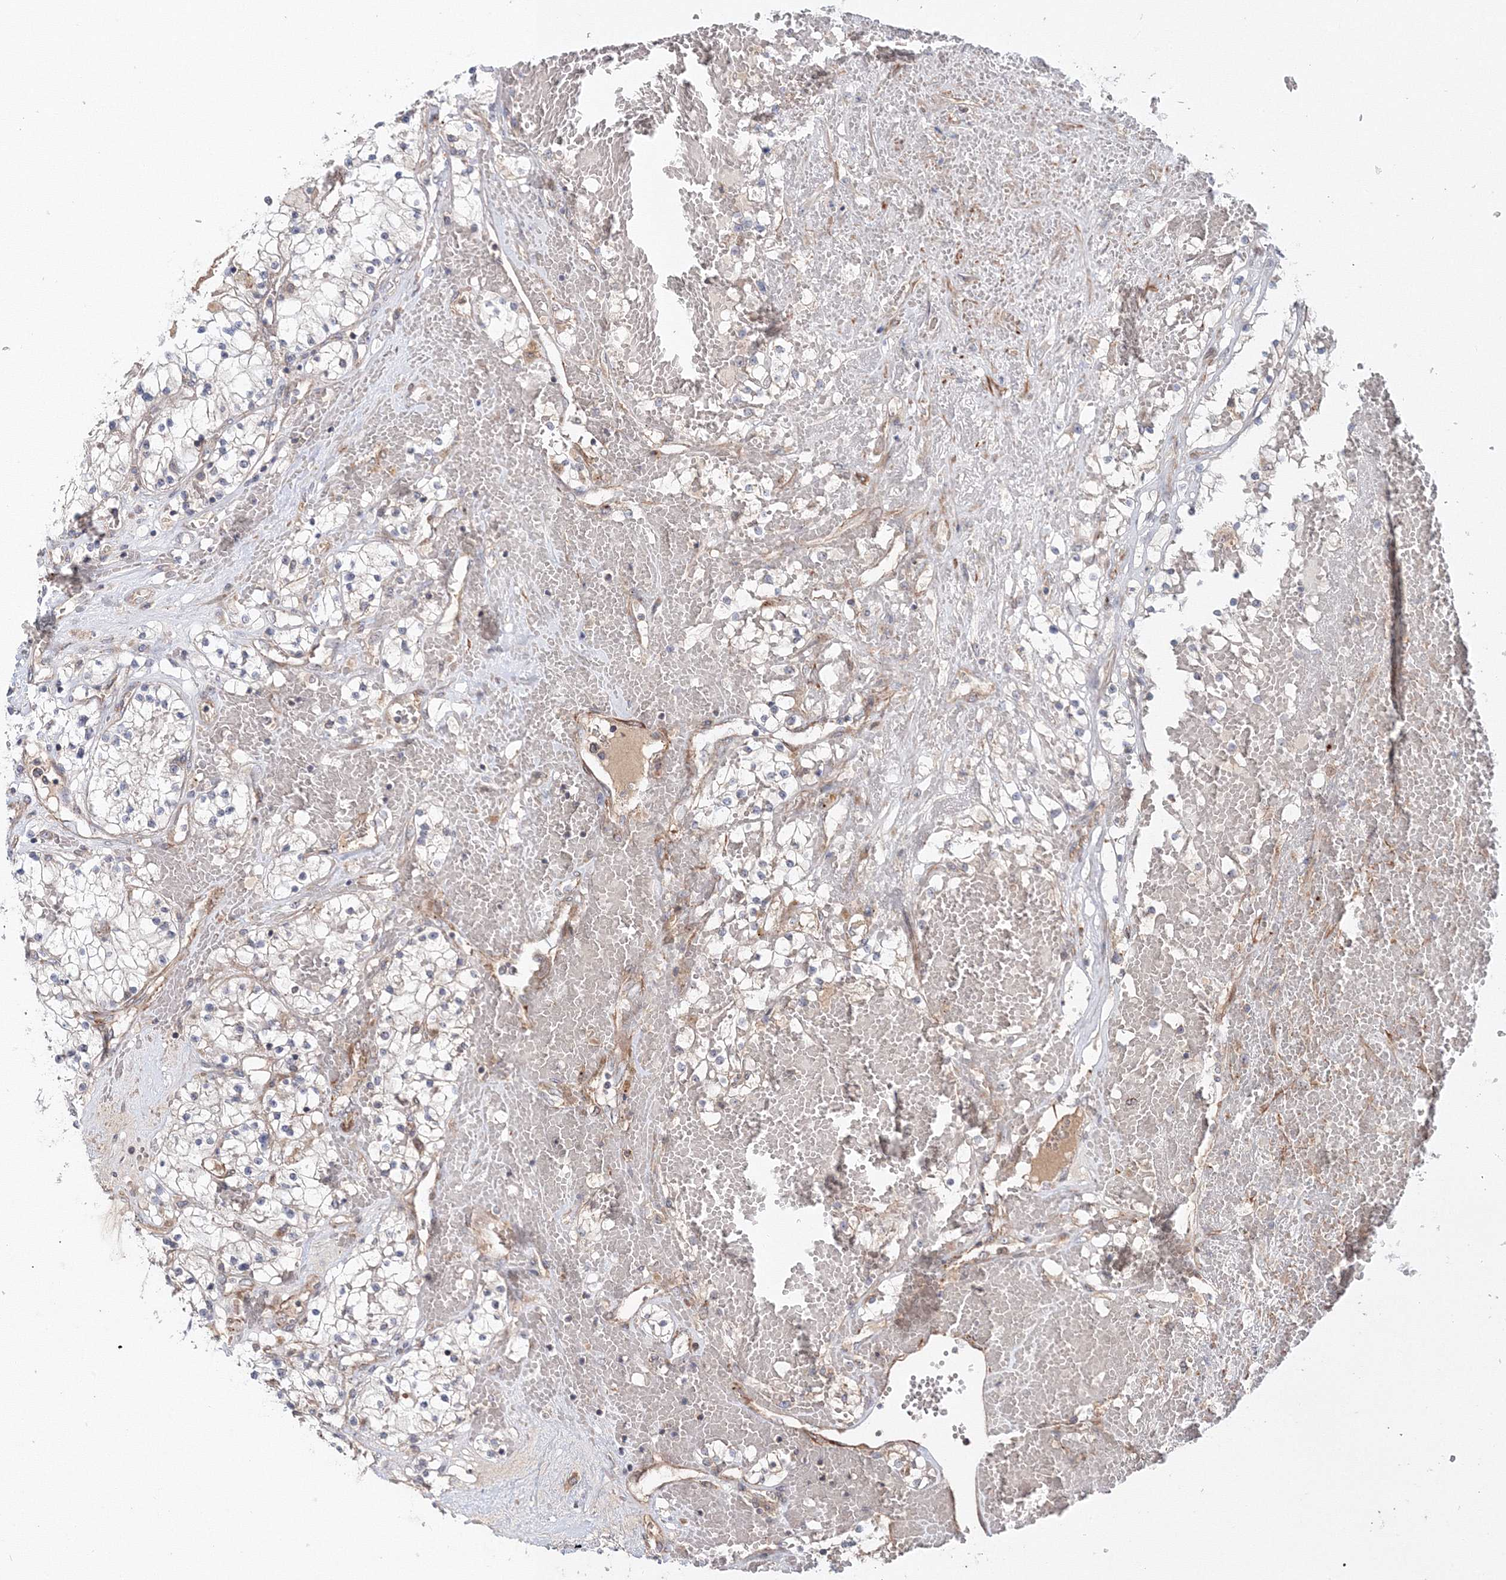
{"staining": {"intensity": "negative", "quantity": "none", "location": "none"}, "tissue": "renal cancer", "cell_type": "Tumor cells", "image_type": "cancer", "snomed": [{"axis": "morphology", "description": "Normal tissue, NOS"}, {"axis": "morphology", "description": "Adenocarcinoma, NOS"}, {"axis": "topography", "description": "Kidney"}], "caption": "IHC photomicrograph of human adenocarcinoma (renal) stained for a protein (brown), which demonstrates no expression in tumor cells.", "gene": "NOA1", "patient": {"sex": "male", "age": 68}}